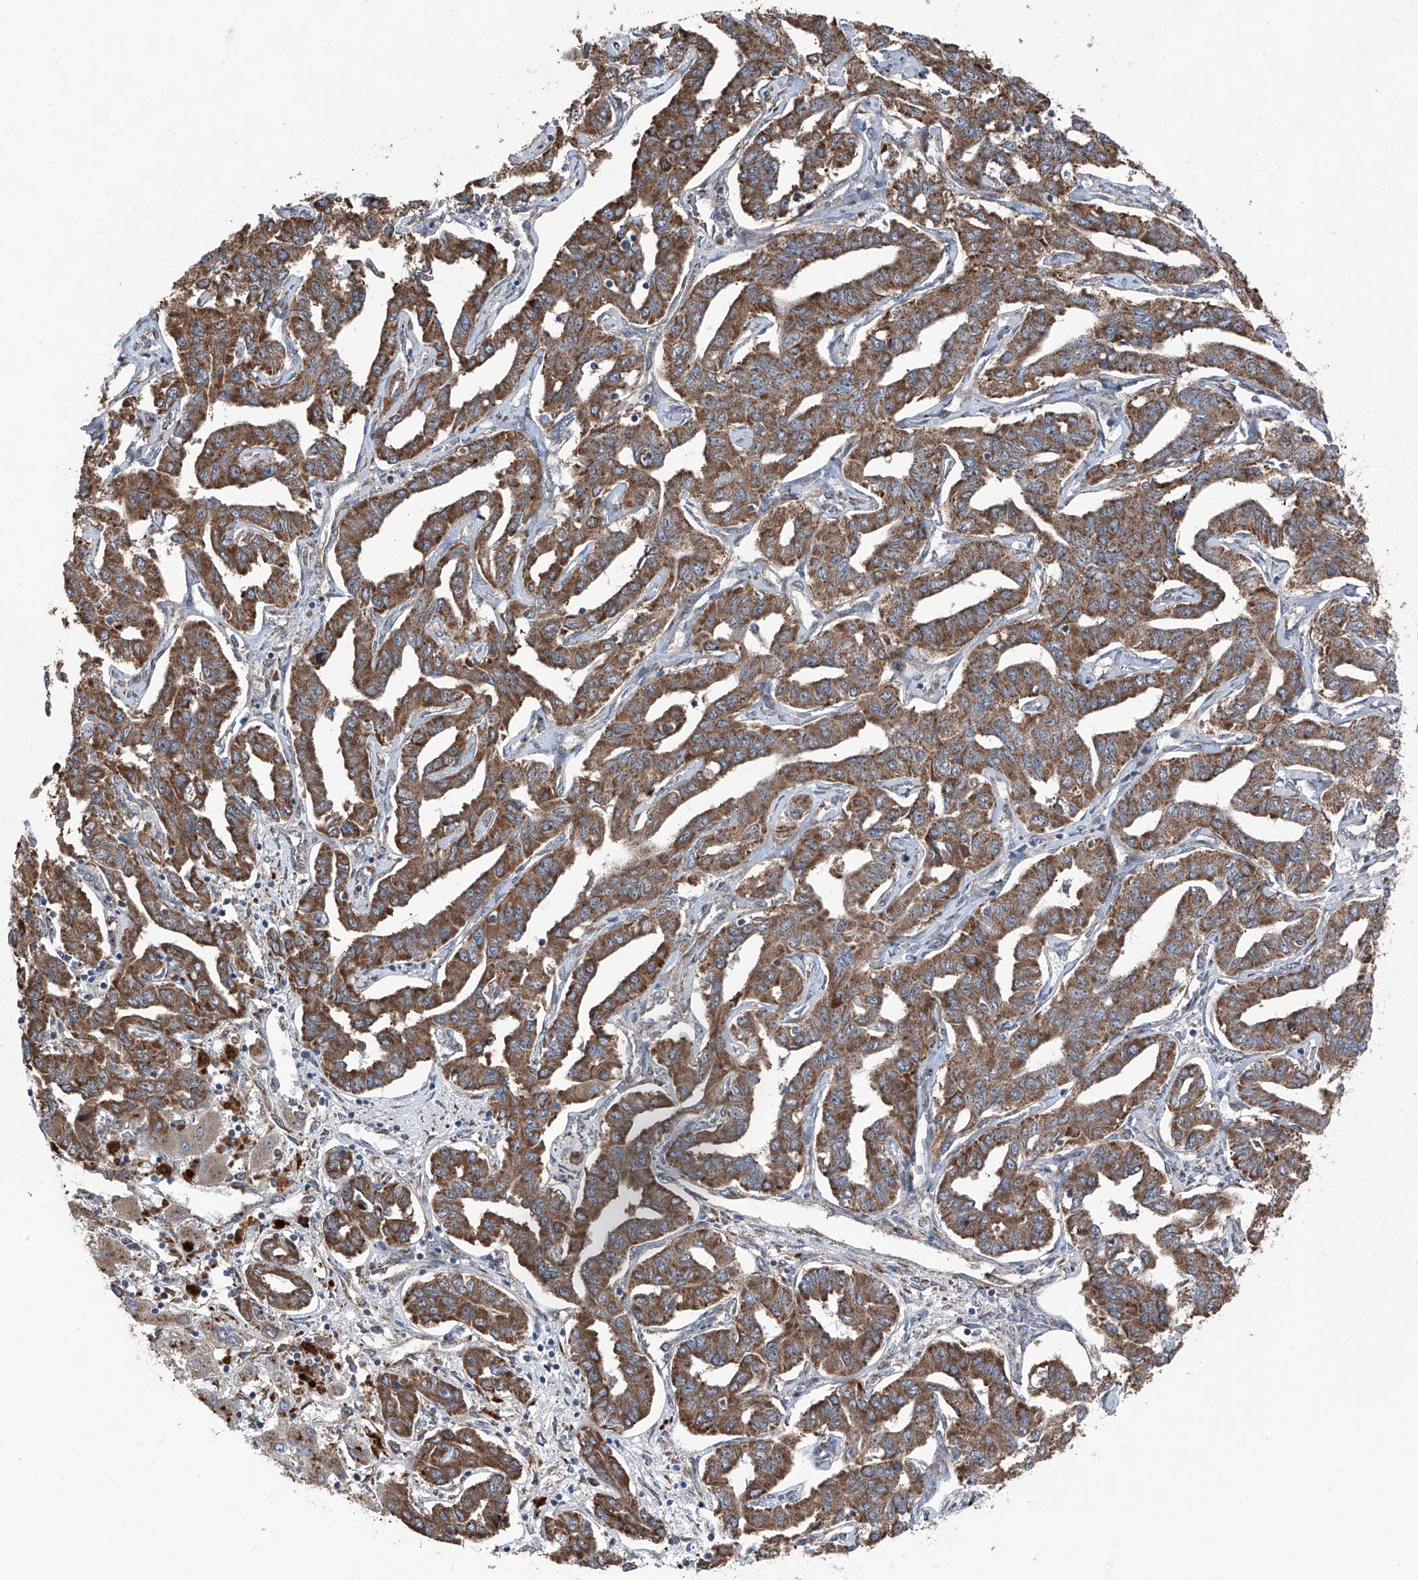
{"staining": {"intensity": "moderate", "quantity": ">75%", "location": "cytoplasmic/membranous"}, "tissue": "liver cancer", "cell_type": "Tumor cells", "image_type": "cancer", "snomed": [{"axis": "morphology", "description": "Cholangiocarcinoma"}, {"axis": "topography", "description": "Liver"}], "caption": "Liver cholangiocarcinoma stained with a brown dye displays moderate cytoplasmic/membranous positive positivity in approximately >75% of tumor cells.", "gene": "LIMK1", "patient": {"sex": "male", "age": 59}}